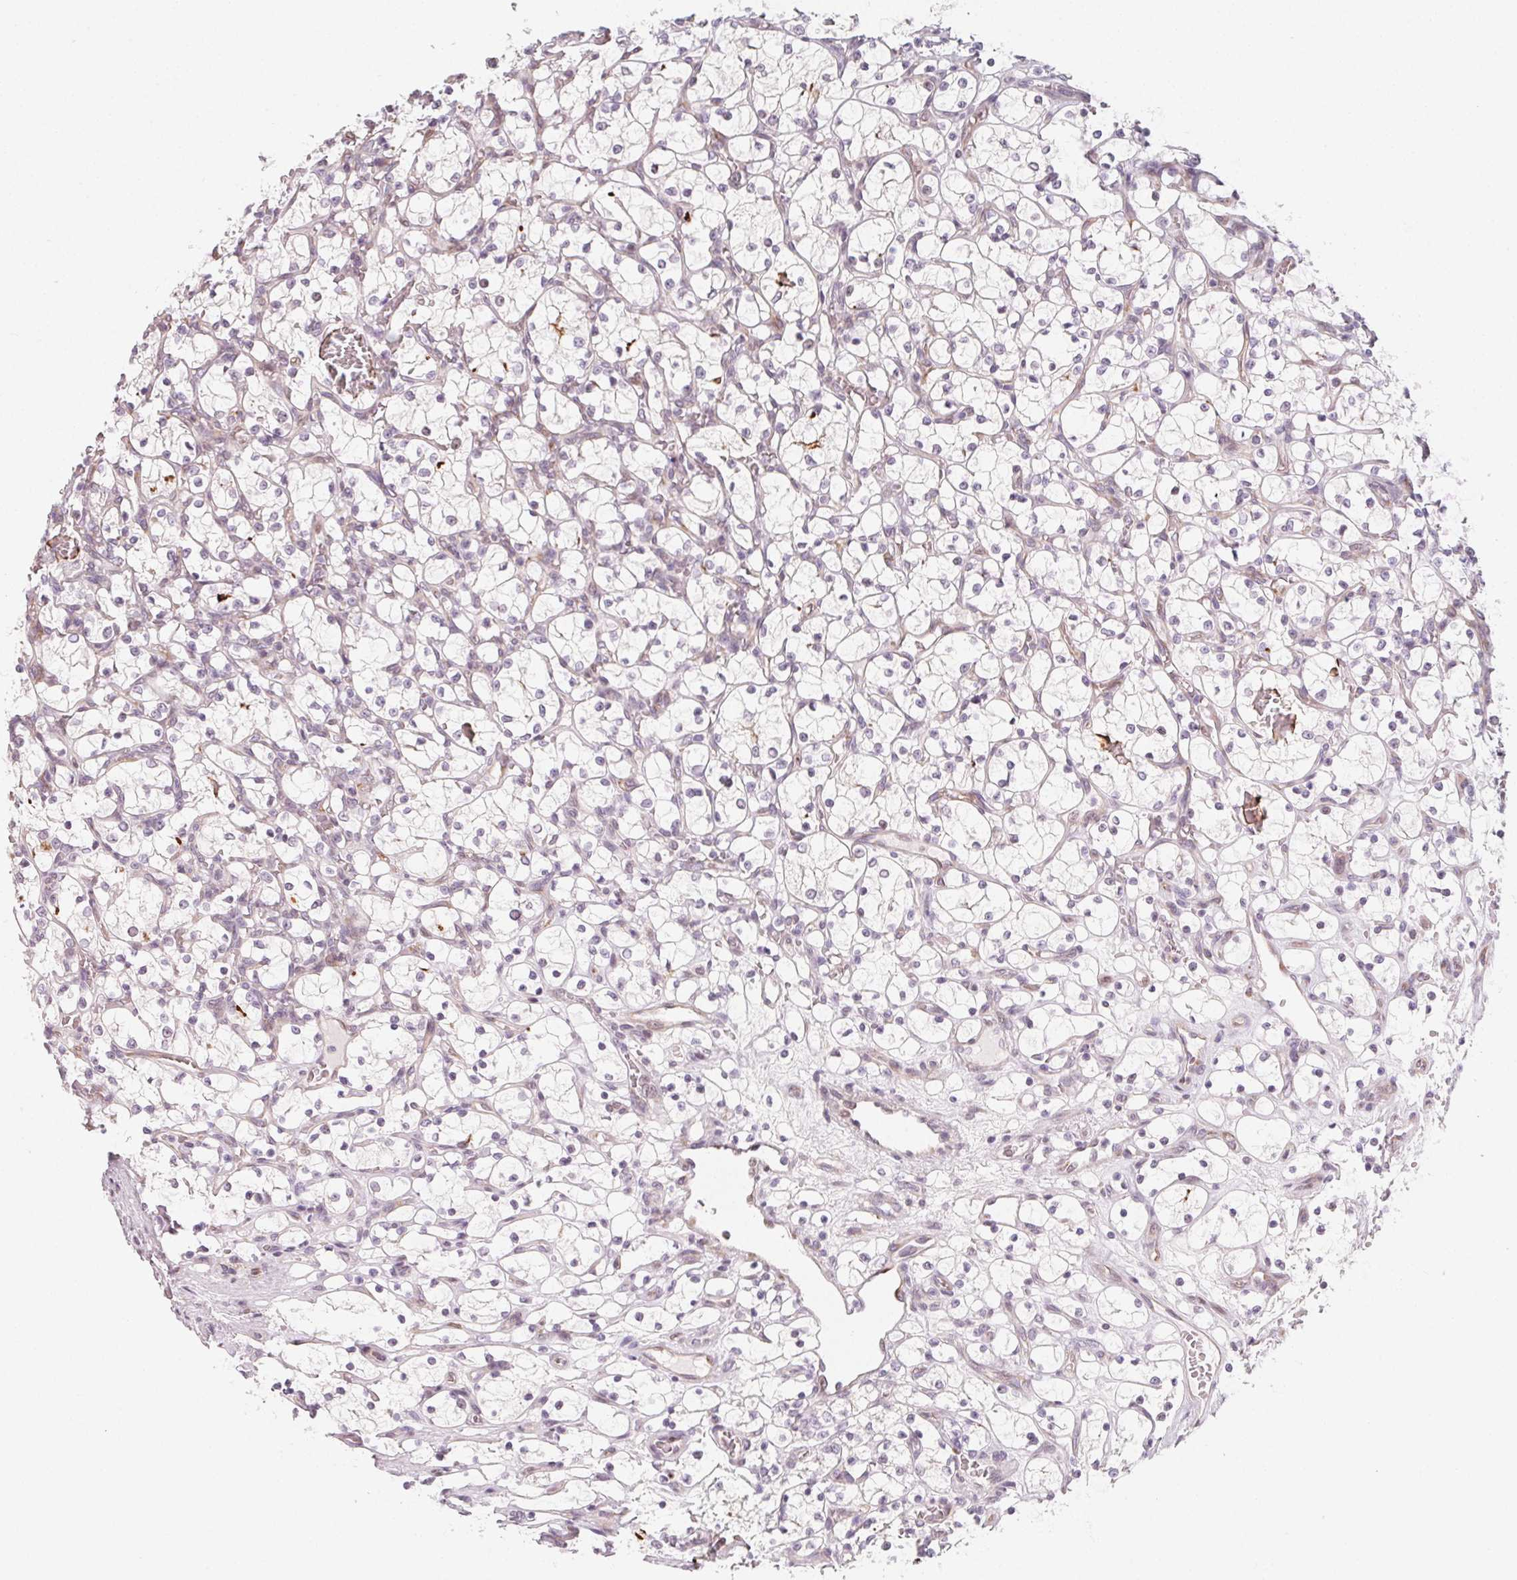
{"staining": {"intensity": "negative", "quantity": "none", "location": "none"}, "tissue": "renal cancer", "cell_type": "Tumor cells", "image_type": "cancer", "snomed": [{"axis": "morphology", "description": "Adenocarcinoma, NOS"}, {"axis": "topography", "description": "Kidney"}], "caption": "There is no significant staining in tumor cells of renal cancer (adenocarcinoma).", "gene": "CCDC96", "patient": {"sex": "female", "age": 69}}